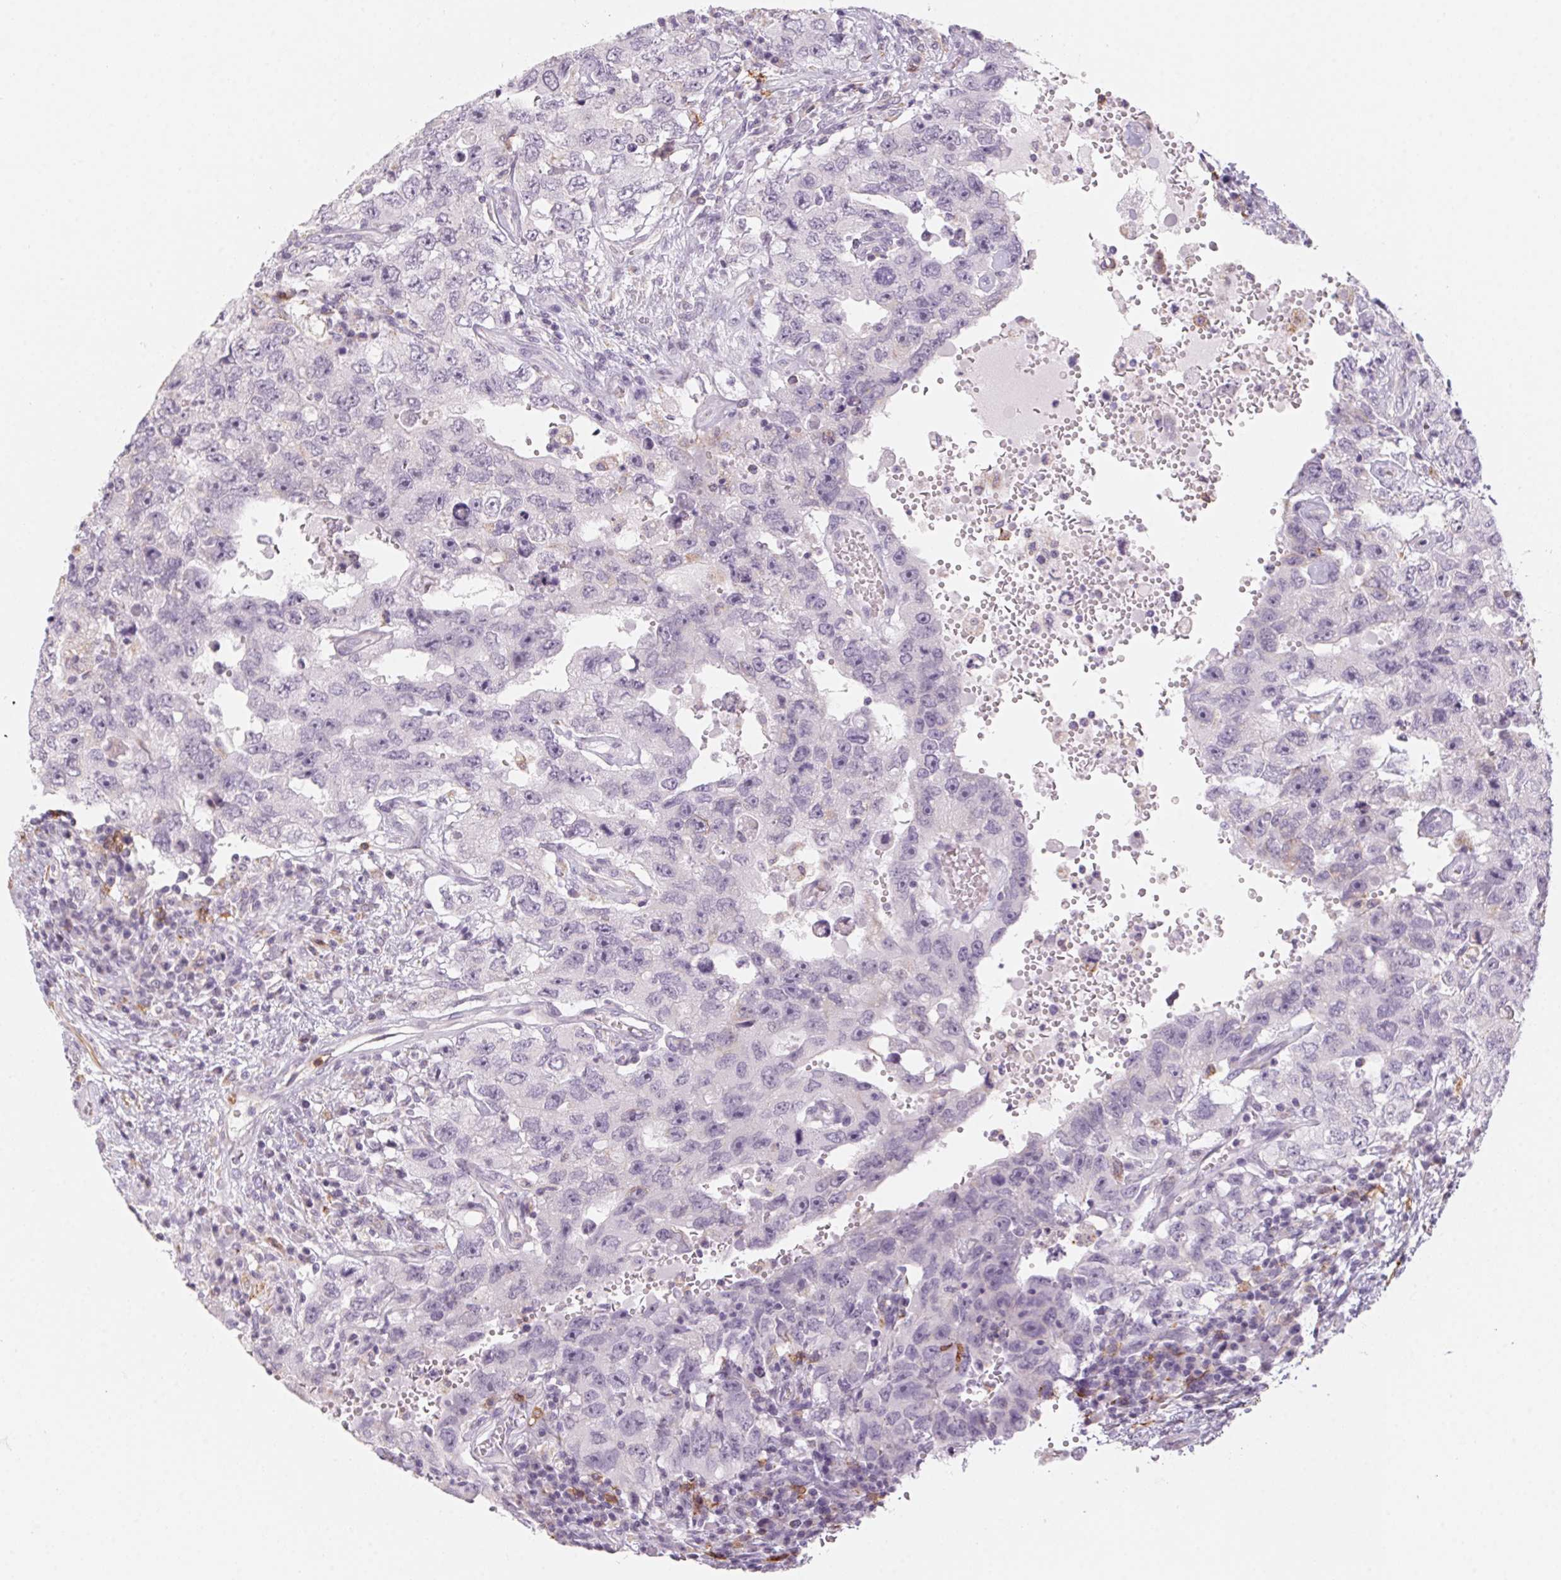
{"staining": {"intensity": "negative", "quantity": "none", "location": "none"}, "tissue": "testis cancer", "cell_type": "Tumor cells", "image_type": "cancer", "snomed": [{"axis": "morphology", "description": "Carcinoma, Embryonal, NOS"}, {"axis": "topography", "description": "Testis"}], "caption": "A high-resolution photomicrograph shows immunohistochemistry (IHC) staining of embryonal carcinoma (testis), which exhibits no significant expression in tumor cells. The staining was performed using DAB (3,3'-diaminobenzidine) to visualize the protein expression in brown, while the nuclei were stained in blue with hematoxylin (Magnification: 20x).", "gene": "PRPH", "patient": {"sex": "male", "age": 26}}